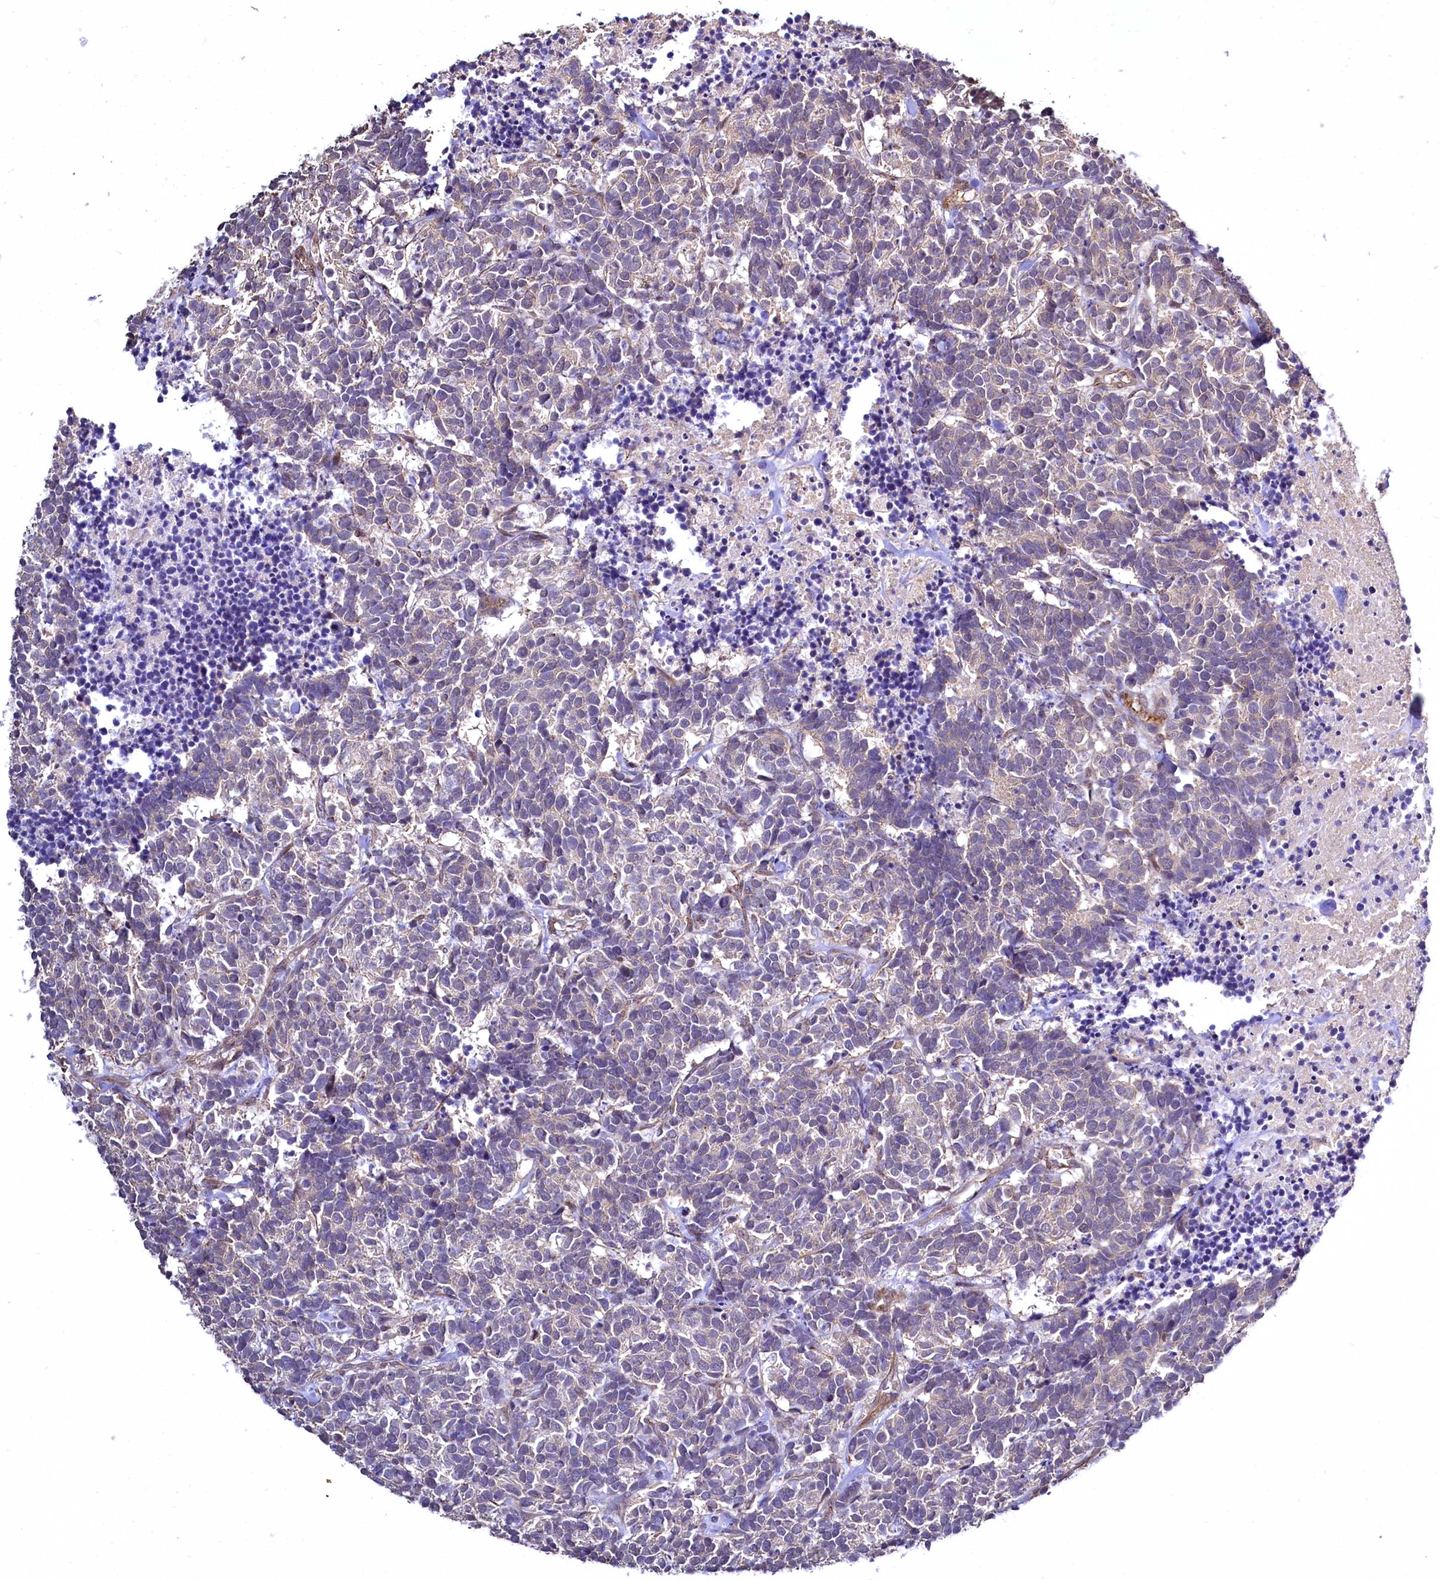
{"staining": {"intensity": "weak", "quantity": "25%-75%", "location": "cytoplasmic/membranous"}, "tissue": "carcinoid", "cell_type": "Tumor cells", "image_type": "cancer", "snomed": [{"axis": "morphology", "description": "Carcinoma, NOS"}, {"axis": "morphology", "description": "Carcinoid, malignant, NOS"}, {"axis": "topography", "description": "Urinary bladder"}], "caption": "Immunohistochemical staining of carcinoid shows low levels of weak cytoplasmic/membranous protein expression in approximately 25%-75% of tumor cells. (brown staining indicates protein expression, while blue staining denotes nuclei).", "gene": "TBCEL", "patient": {"sex": "male", "age": 57}}